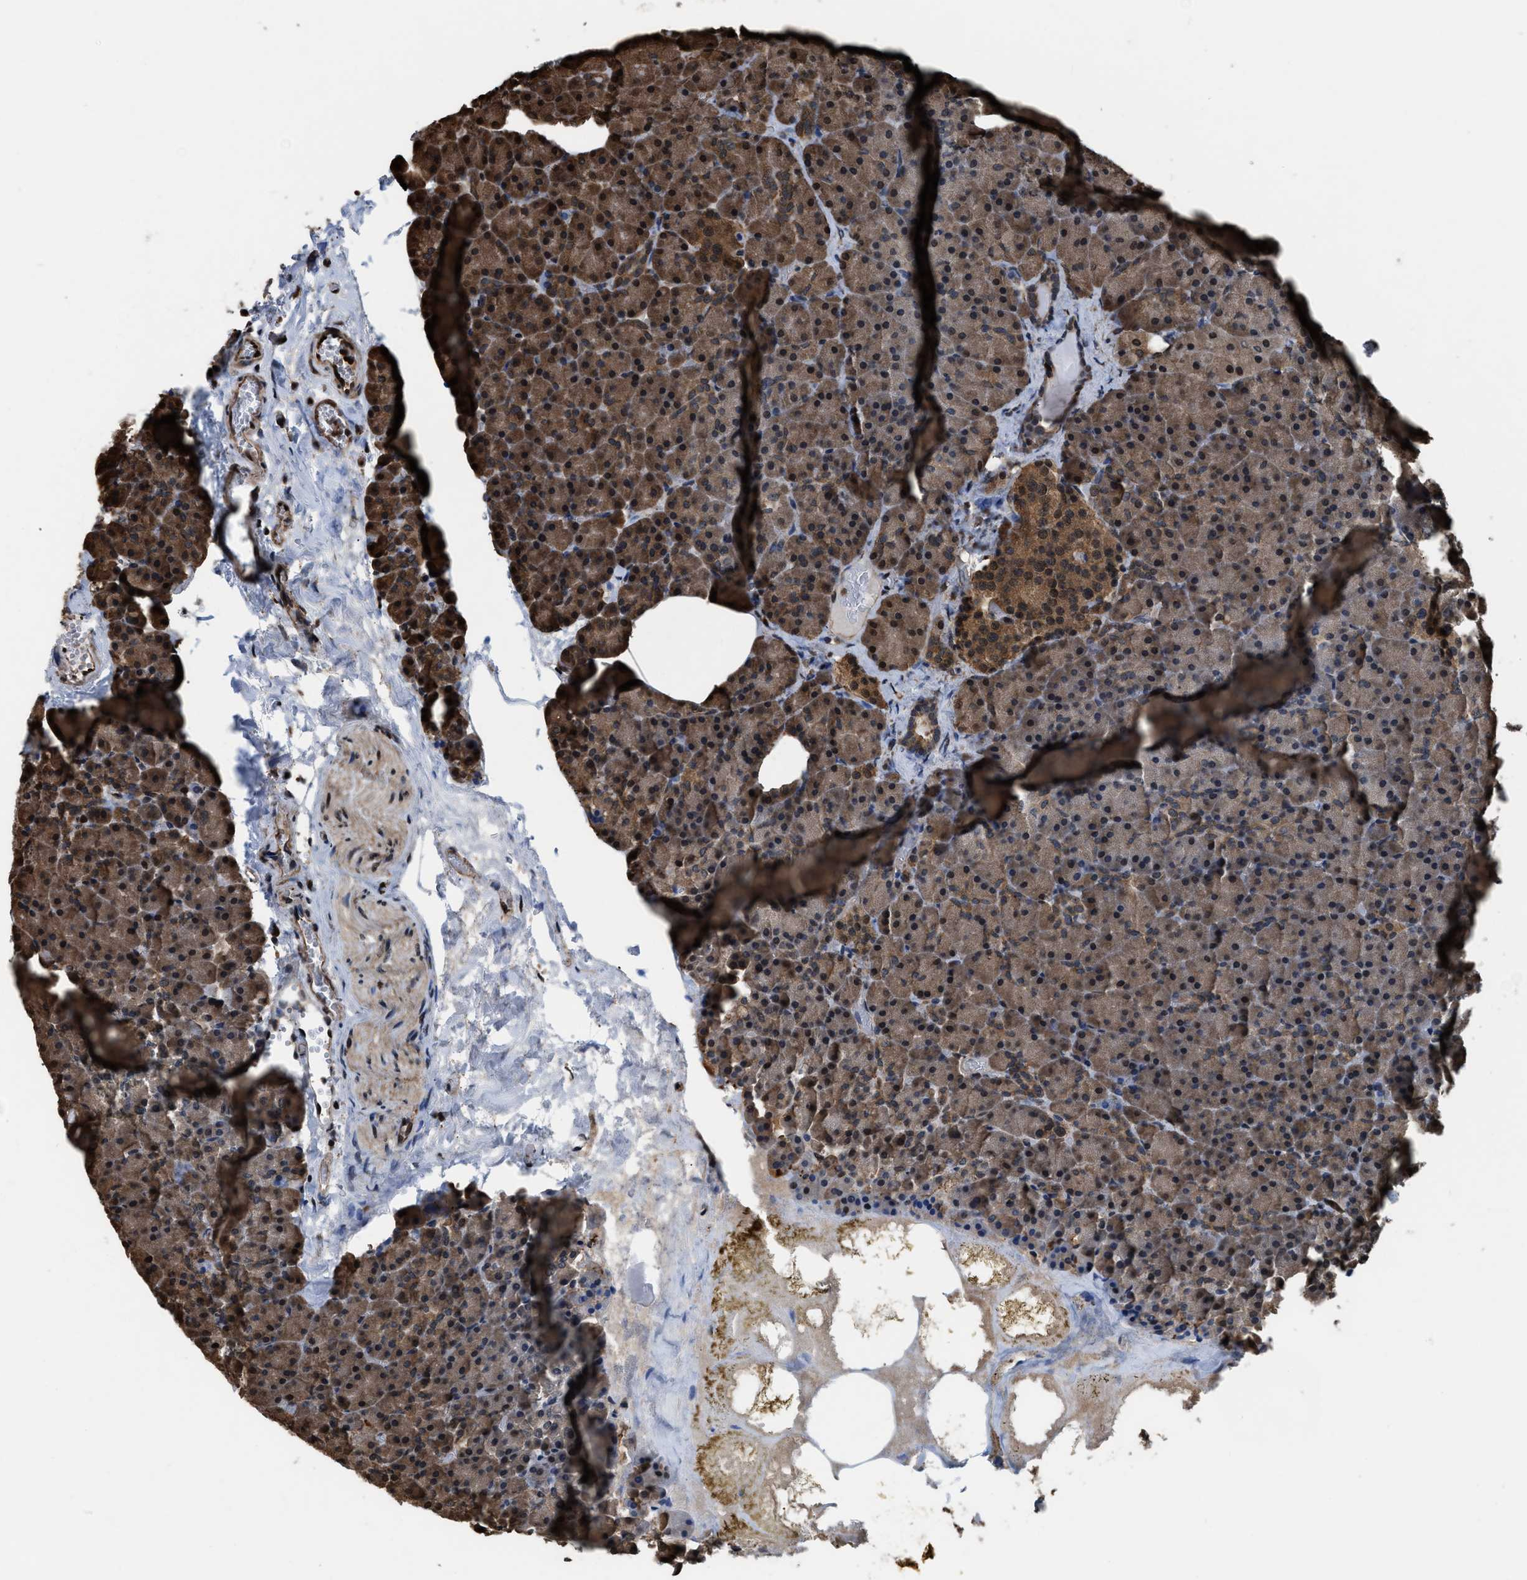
{"staining": {"intensity": "moderate", "quantity": "25%-75%", "location": "cytoplasmic/membranous,nuclear"}, "tissue": "pancreas", "cell_type": "Exocrine glandular cells", "image_type": "normal", "snomed": [{"axis": "morphology", "description": "Normal tissue, NOS"}, {"axis": "morphology", "description": "Carcinoid, malignant, NOS"}, {"axis": "topography", "description": "Pancreas"}], "caption": "An immunohistochemistry micrograph of normal tissue is shown. Protein staining in brown shows moderate cytoplasmic/membranous,nuclear positivity in pancreas within exocrine glandular cells. (Stains: DAB (3,3'-diaminobenzidine) in brown, nuclei in blue, Microscopy: brightfield microscopy at high magnification).", "gene": "FNTA", "patient": {"sex": "female", "age": 35}}